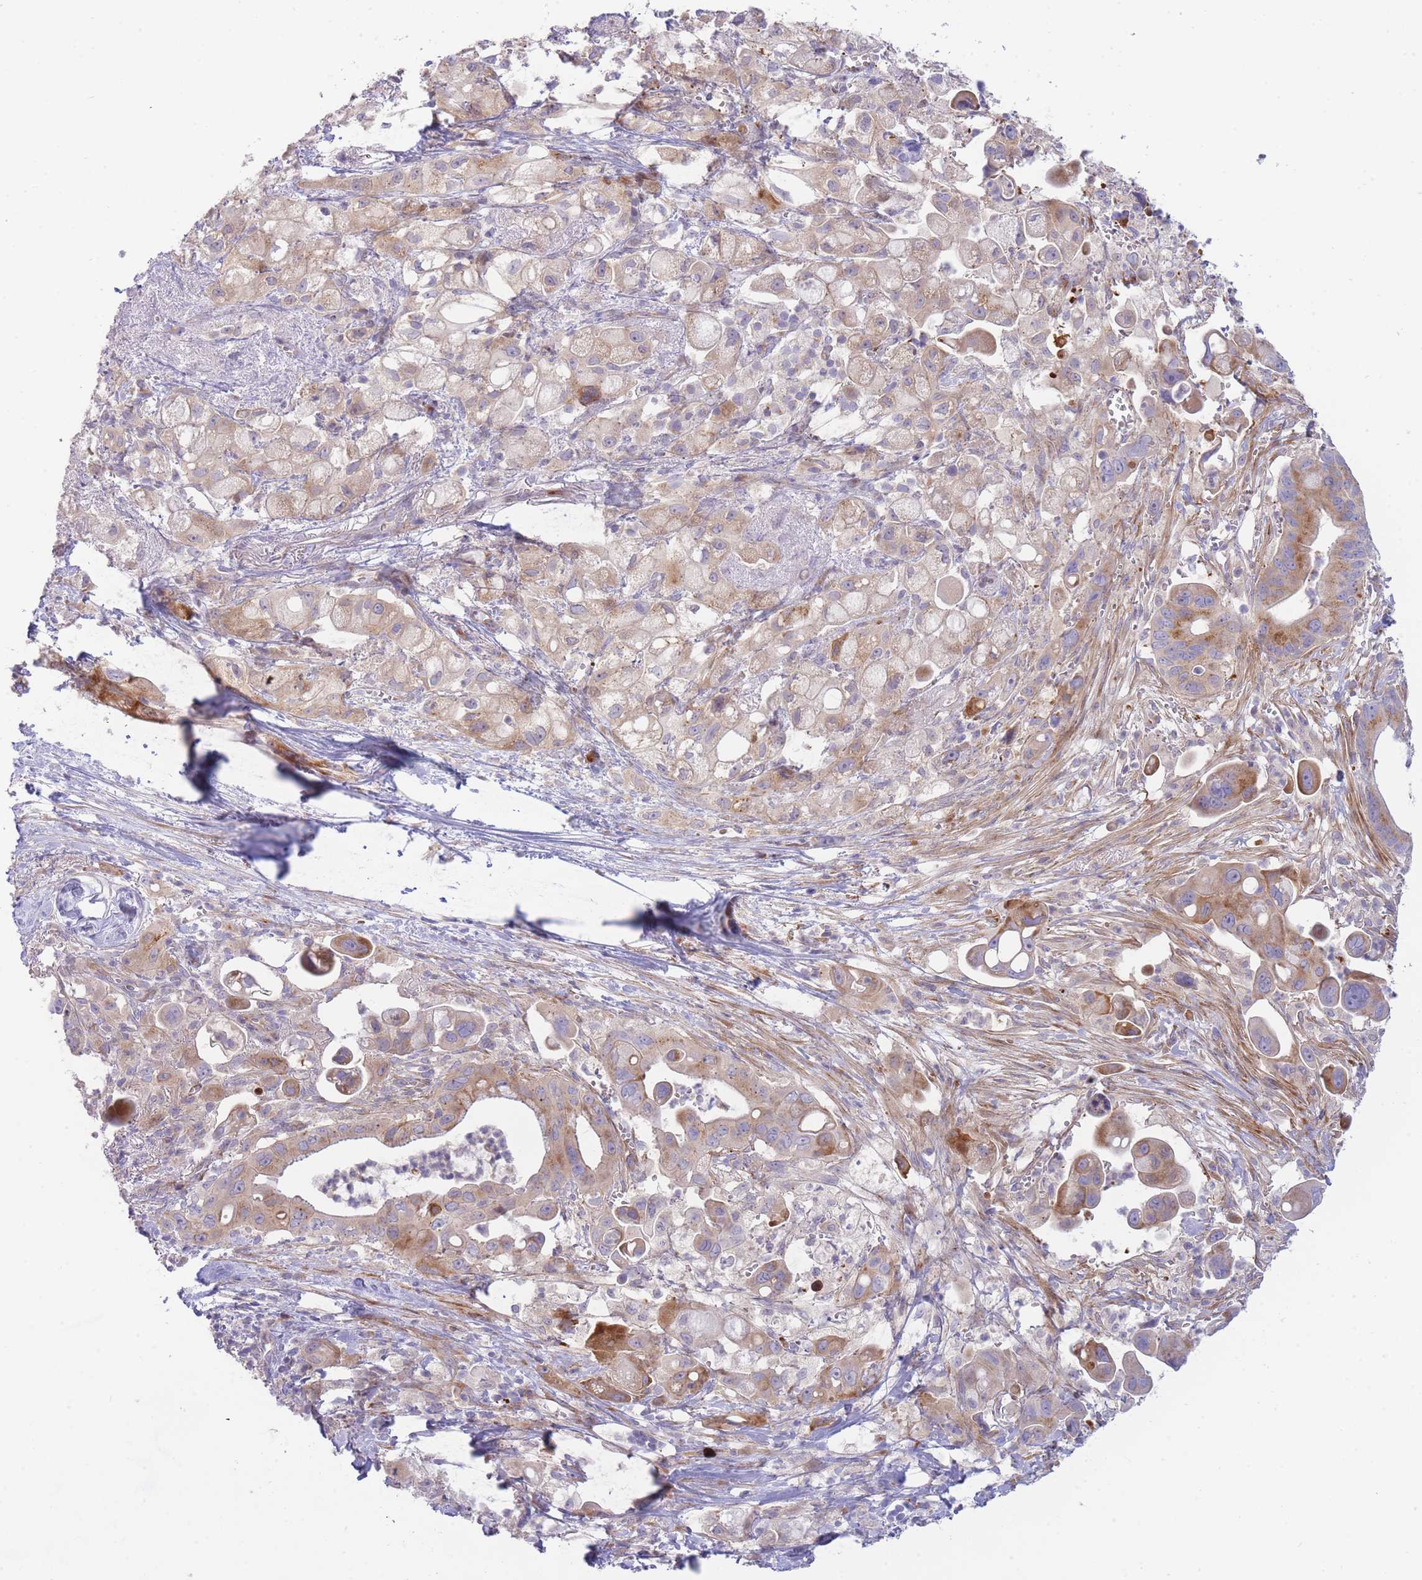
{"staining": {"intensity": "moderate", "quantity": "25%-75%", "location": "cytoplasmic/membranous"}, "tissue": "pancreatic cancer", "cell_type": "Tumor cells", "image_type": "cancer", "snomed": [{"axis": "morphology", "description": "Adenocarcinoma, NOS"}, {"axis": "topography", "description": "Pancreas"}], "caption": "Protein expression analysis of pancreatic cancer (adenocarcinoma) displays moderate cytoplasmic/membranous positivity in approximately 25%-75% of tumor cells.", "gene": "ATP5MC2", "patient": {"sex": "male", "age": 68}}